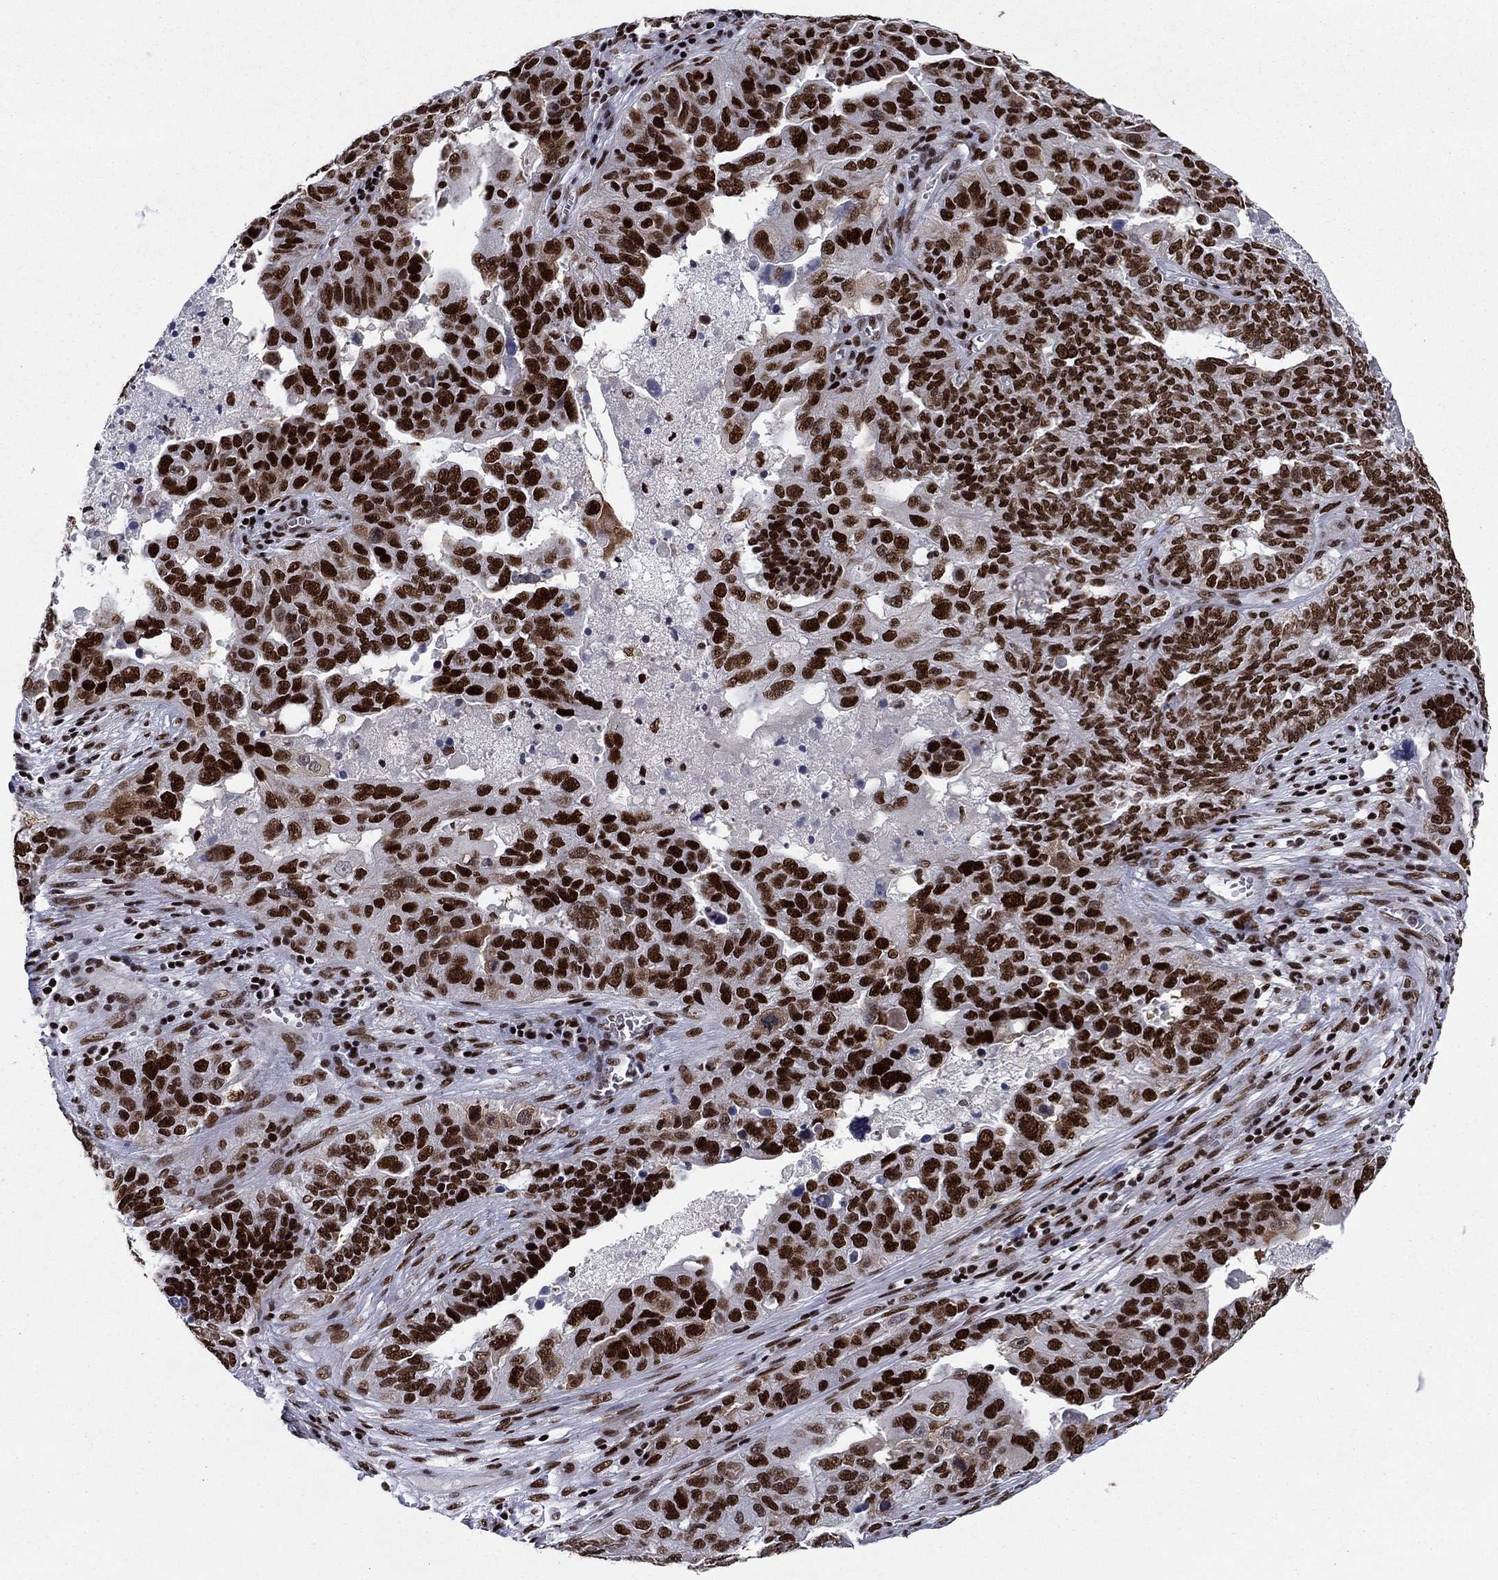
{"staining": {"intensity": "strong", "quantity": ">75%", "location": "nuclear"}, "tissue": "ovarian cancer", "cell_type": "Tumor cells", "image_type": "cancer", "snomed": [{"axis": "morphology", "description": "Carcinoma, endometroid"}, {"axis": "topography", "description": "Soft tissue"}, {"axis": "topography", "description": "Ovary"}], "caption": "Protein expression analysis of human ovarian cancer (endometroid carcinoma) reveals strong nuclear expression in about >75% of tumor cells.", "gene": "RPRD1B", "patient": {"sex": "female", "age": 52}}